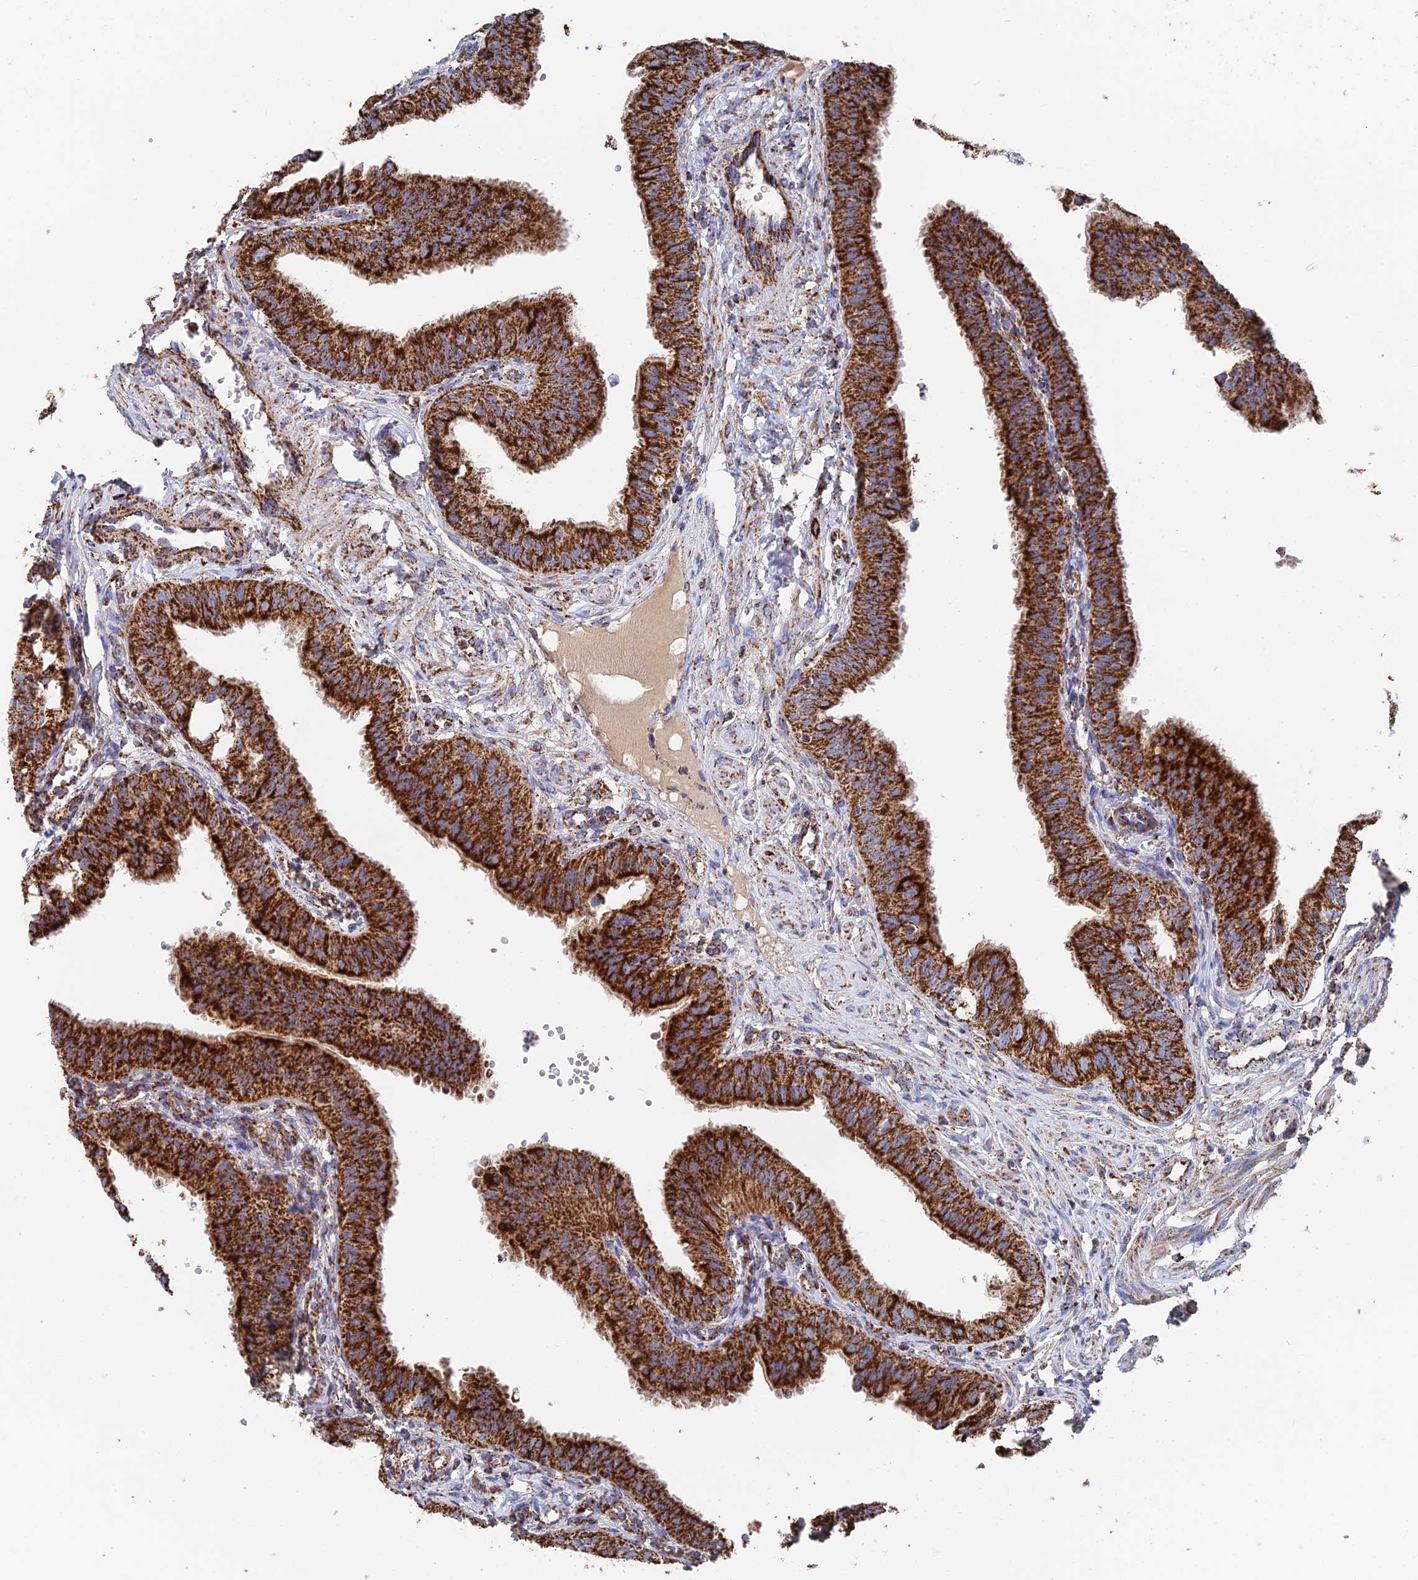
{"staining": {"intensity": "strong", "quantity": ">75%", "location": "cytoplasmic/membranous"}, "tissue": "fallopian tube", "cell_type": "Glandular cells", "image_type": "normal", "snomed": [{"axis": "morphology", "description": "Normal tissue, NOS"}, {"axis": "topography", "description": "Fallopian tube"}, {"axis": "topography", "description": "Ovary"}], "caption": "This photomicrograph displays immunohistochemistry staining of normal fallopian tube, with high strong cytoplasmic/membranous positivity in about >75% of glandular cells.", "gene": "HAUS8", "patient": {"sex": "female", "age": 42}}